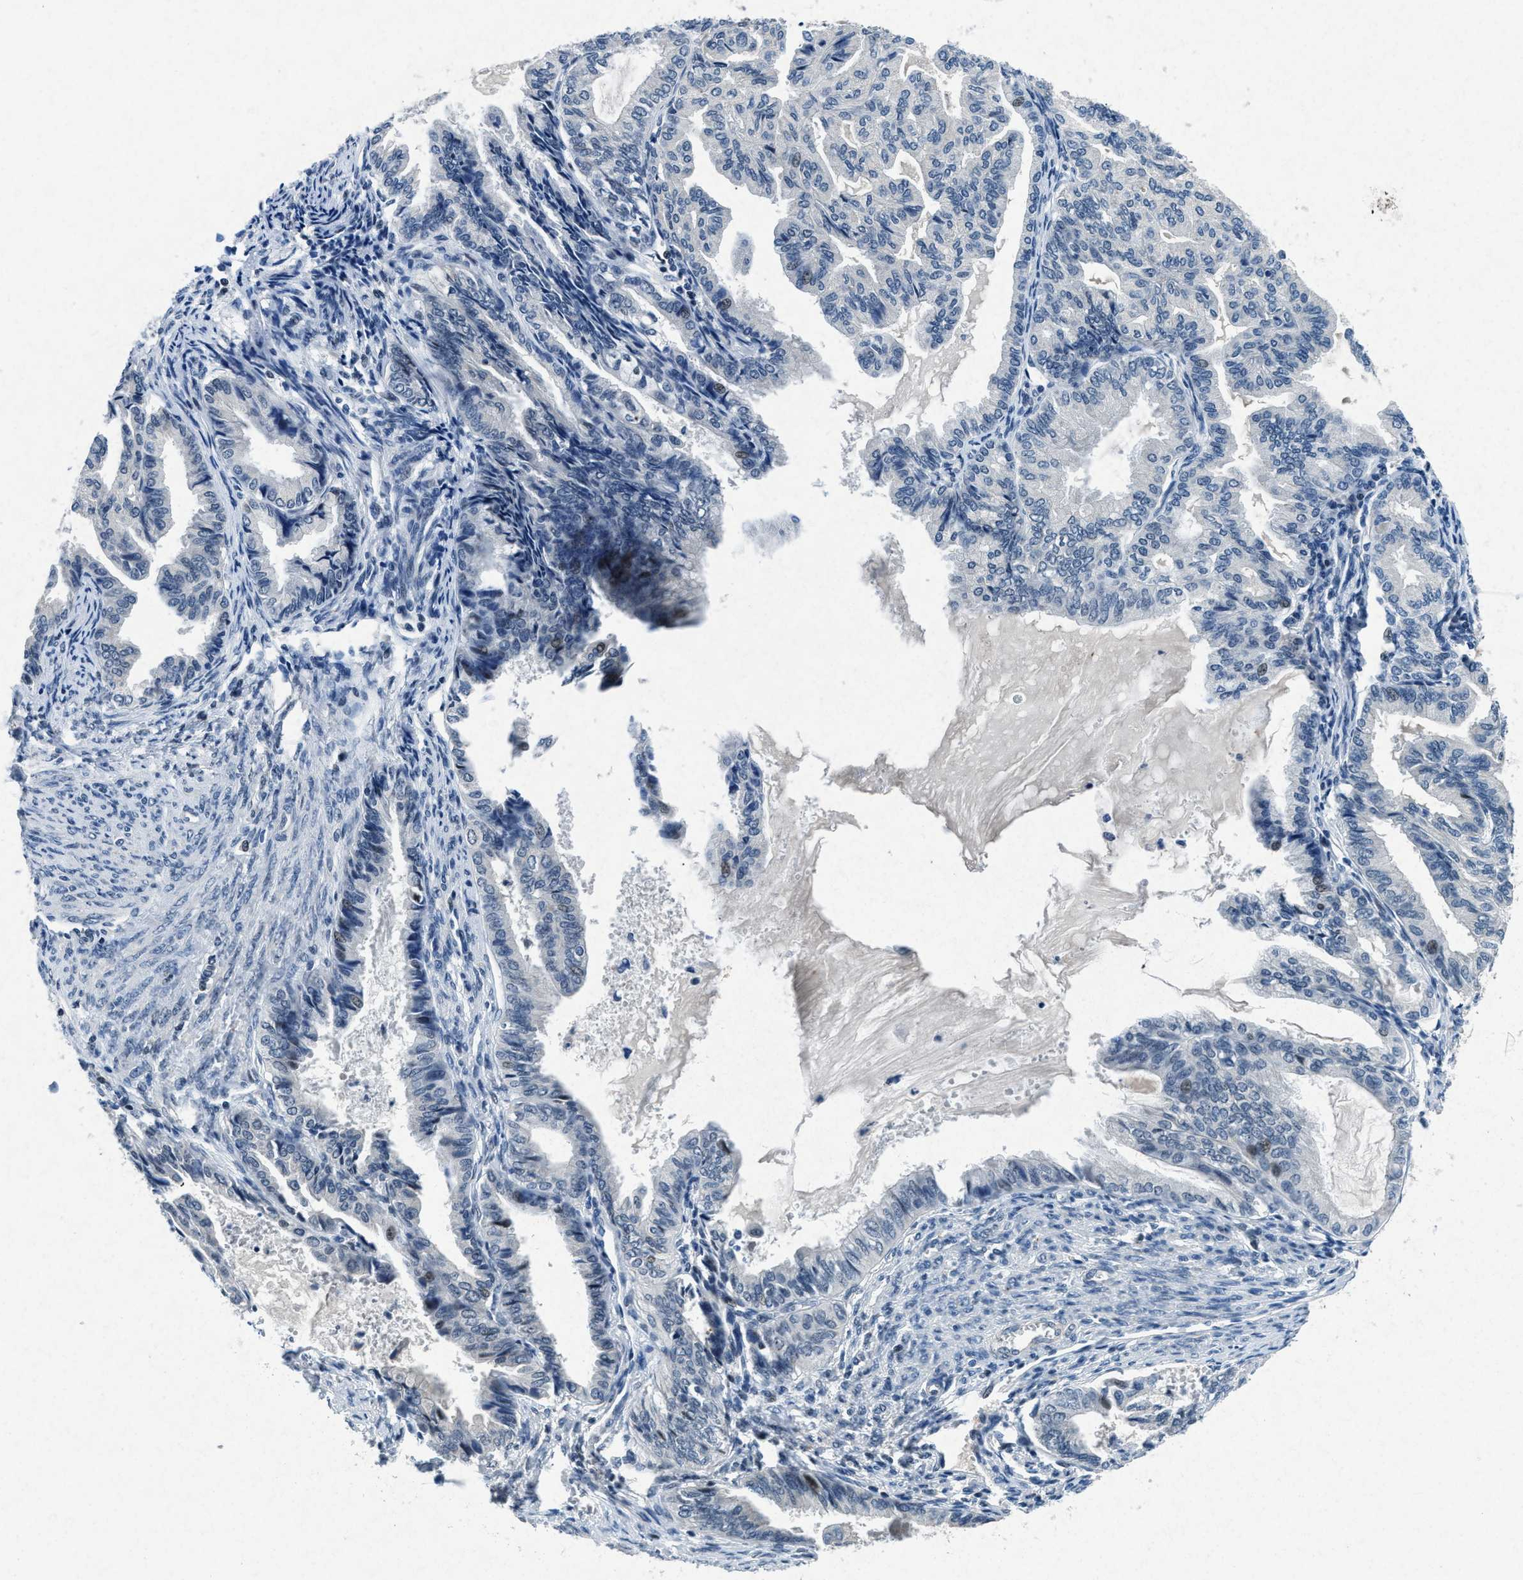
{"staining": {"intensity": "negative", "quantity": "none", "location": "none"}, "tissue": "endometrial cancer", "cell_type": "Tumor cells", "image_type": "cancer", "snomed": [{"axis": "morphology", "description": "Adenocarcinoma, NOS"}, {"axis": "topography", "description": "Endometrium"}], "caption": "The IHC histopathology image has no significant expression in tumor cells of endometrial cancer (adenocarcinoma) tissue.", "gene": "PHLDA1", "patient": {"sex": "female", "age": 86}}